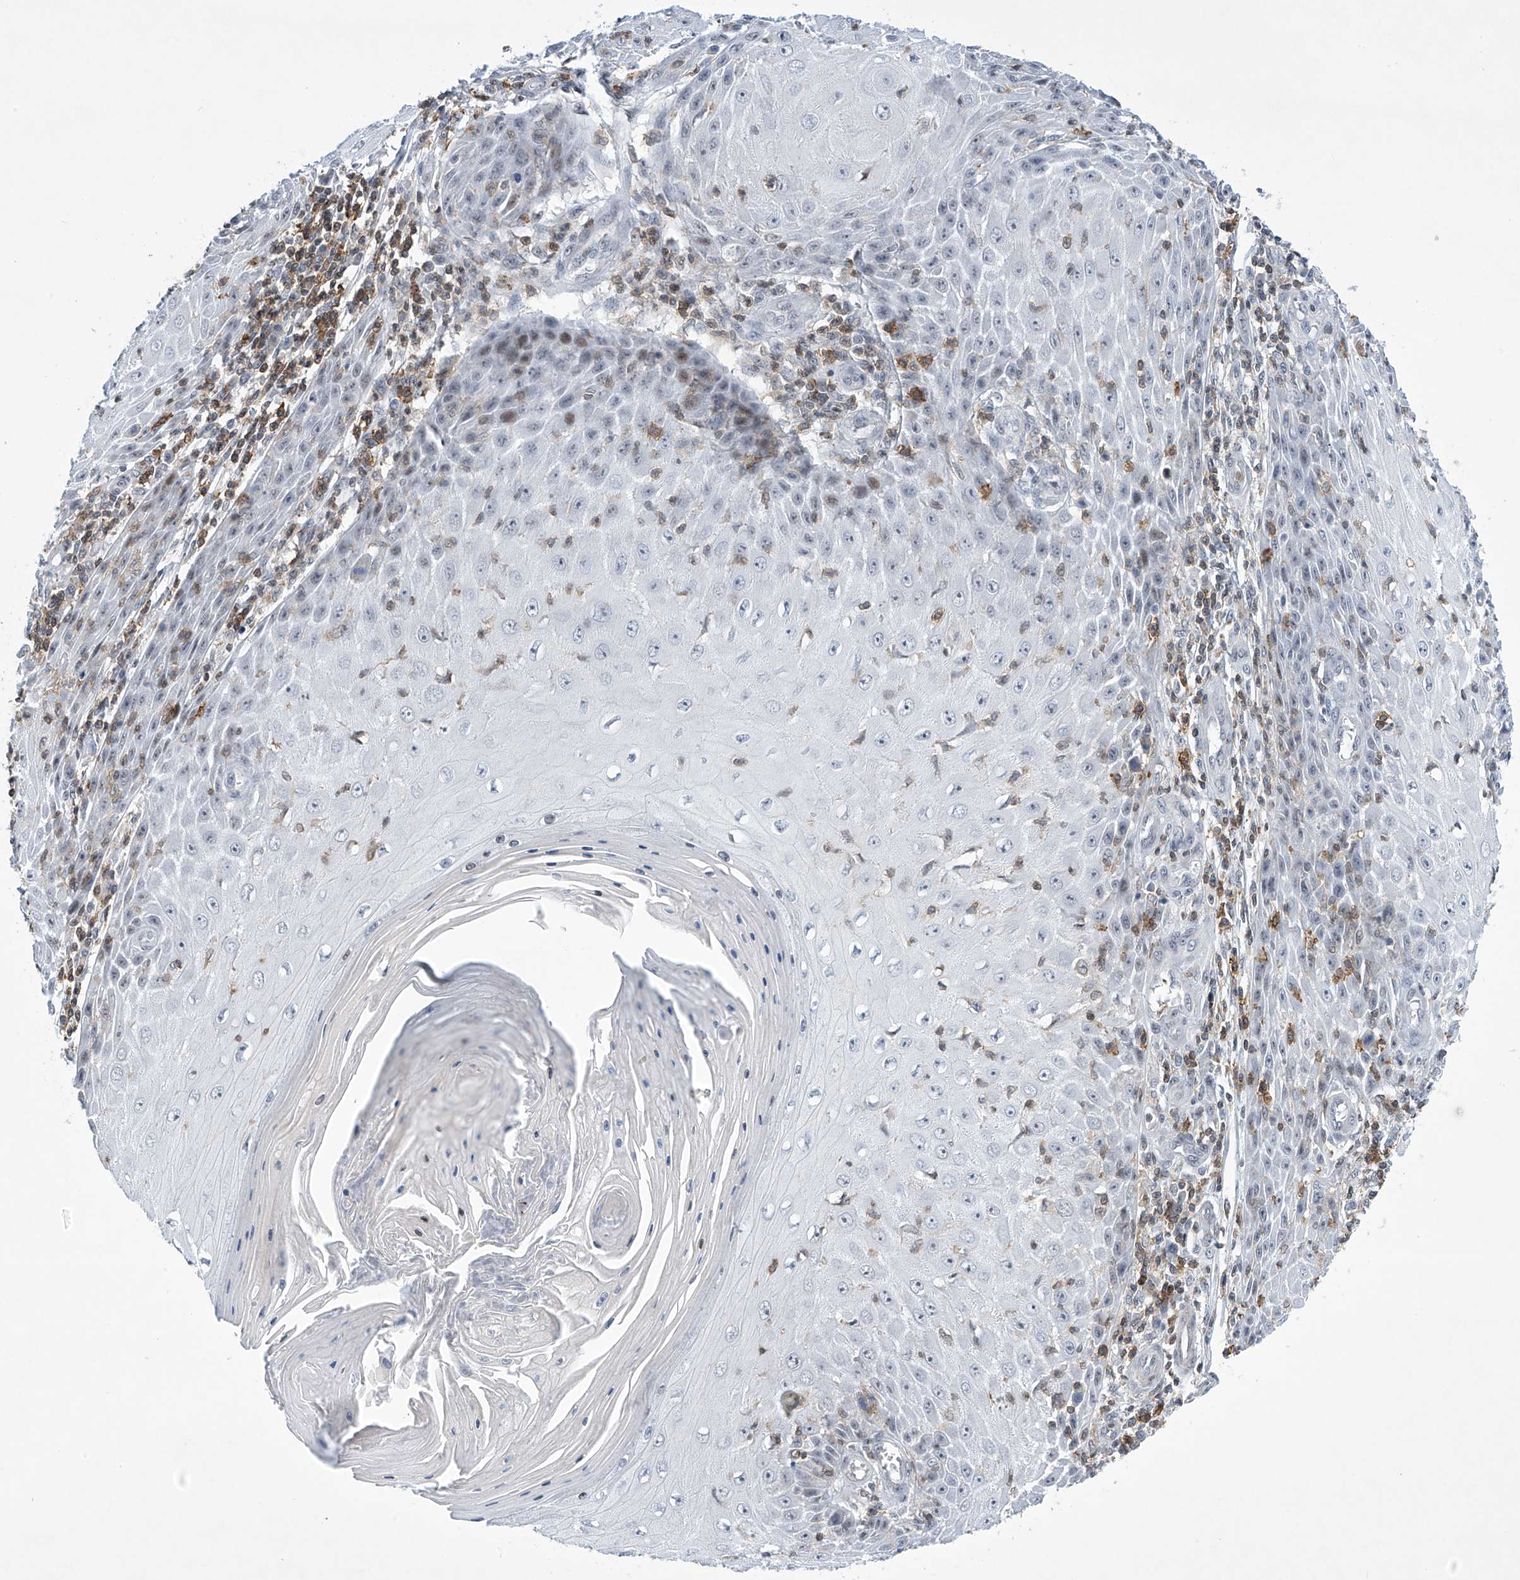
{"staining": {"intensity": "negative", "quantity": "none", "location": "none"}, "tissue": "skin cancer", "cell_type": "Tumor cells", "image_type": "cancer", "snomed": [{"axis": "morphology", "description": "Squamous cell carcinoma, NOS"}, {"axis": "topography", "description": "Skin"}], "caption": "This is a micrograph of IHC staining of skin squamous cell carcinoma, which shows no positivity in tumor cells.", "gene": "MSL3", "patient": {"sex": "female", "age": 73}}